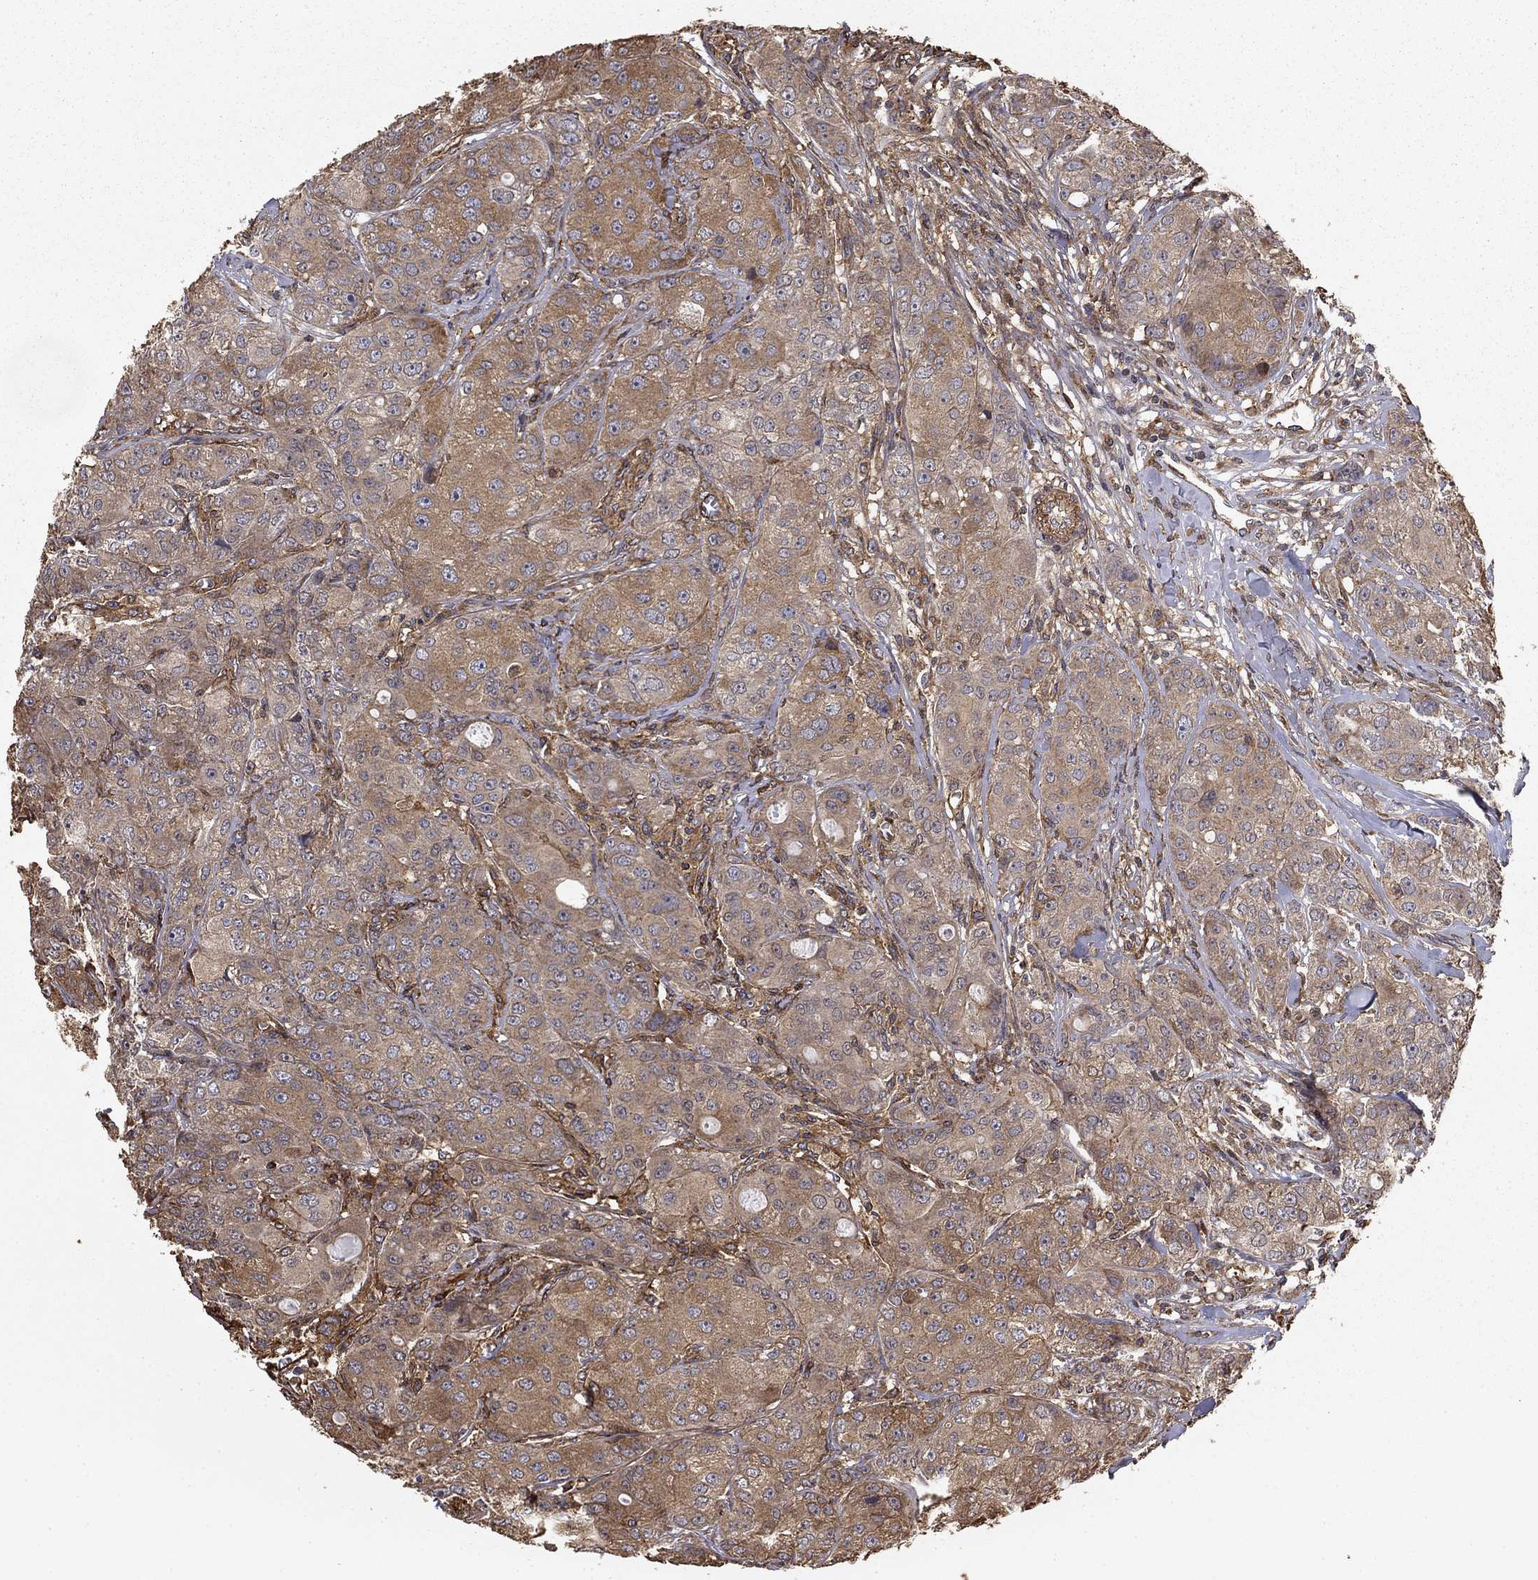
{"staining": {"intensity": "weak", "quantity": ">75%", "location": "cytoplasmic/membranous"}, "tissue": "breast cancer", "cell_type": "Tumor cells", "image_type": "cancer", "snomed": [{"axis": "morphology", "description": "Duct carcinoma"}, {"axis": "topography", "description": "Breast"}], "caption": "Human breast cancer stained with a brown dye shows weak cytoplasmic/membranous positive positivity in about >75% of tumor cells.", "gene": "HABP4", "patient": {"sex": "female", "age": 43}}